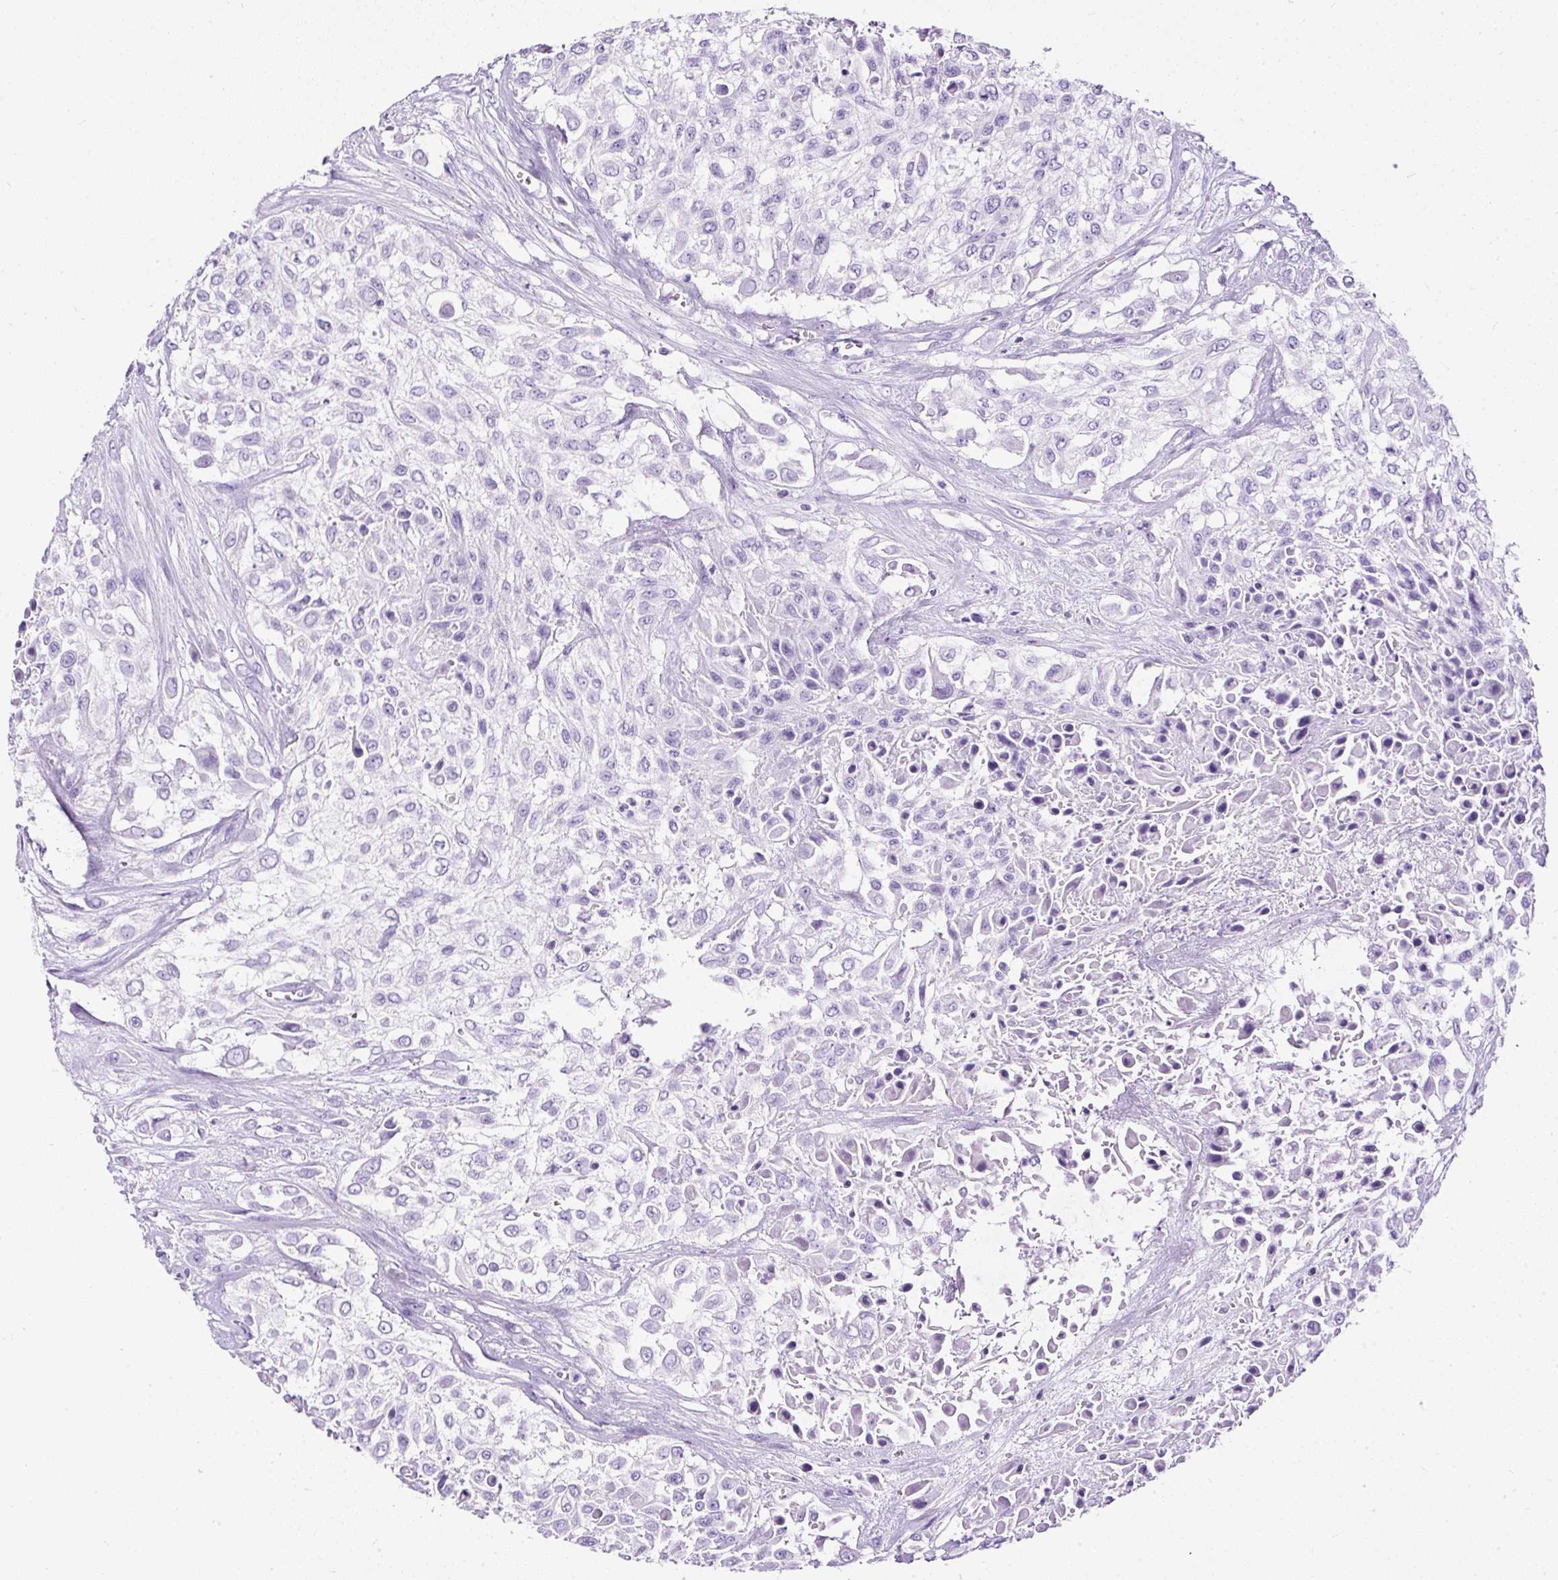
{"staining": {"intensity": "negative", "quantity": "none", "location": "none"}, "tissue": "urothelial cancer", "cell_type": "Tumor cells", "image_type": "cancer", "snomed": [{"axis": "morphology", "description": "Urothelial carcinoma, High grade"}, {"axis": "topography", "description": "Urinary bladder"}], "caption": "Immunohistochemical staining of urothelial cancer exhibits no significant positivity in tumor cells. (Immunohistochemistry, brightfield microscopy, high magnification).", "gene": "NTS", "patient": {"sex": "male", "age": 57}}